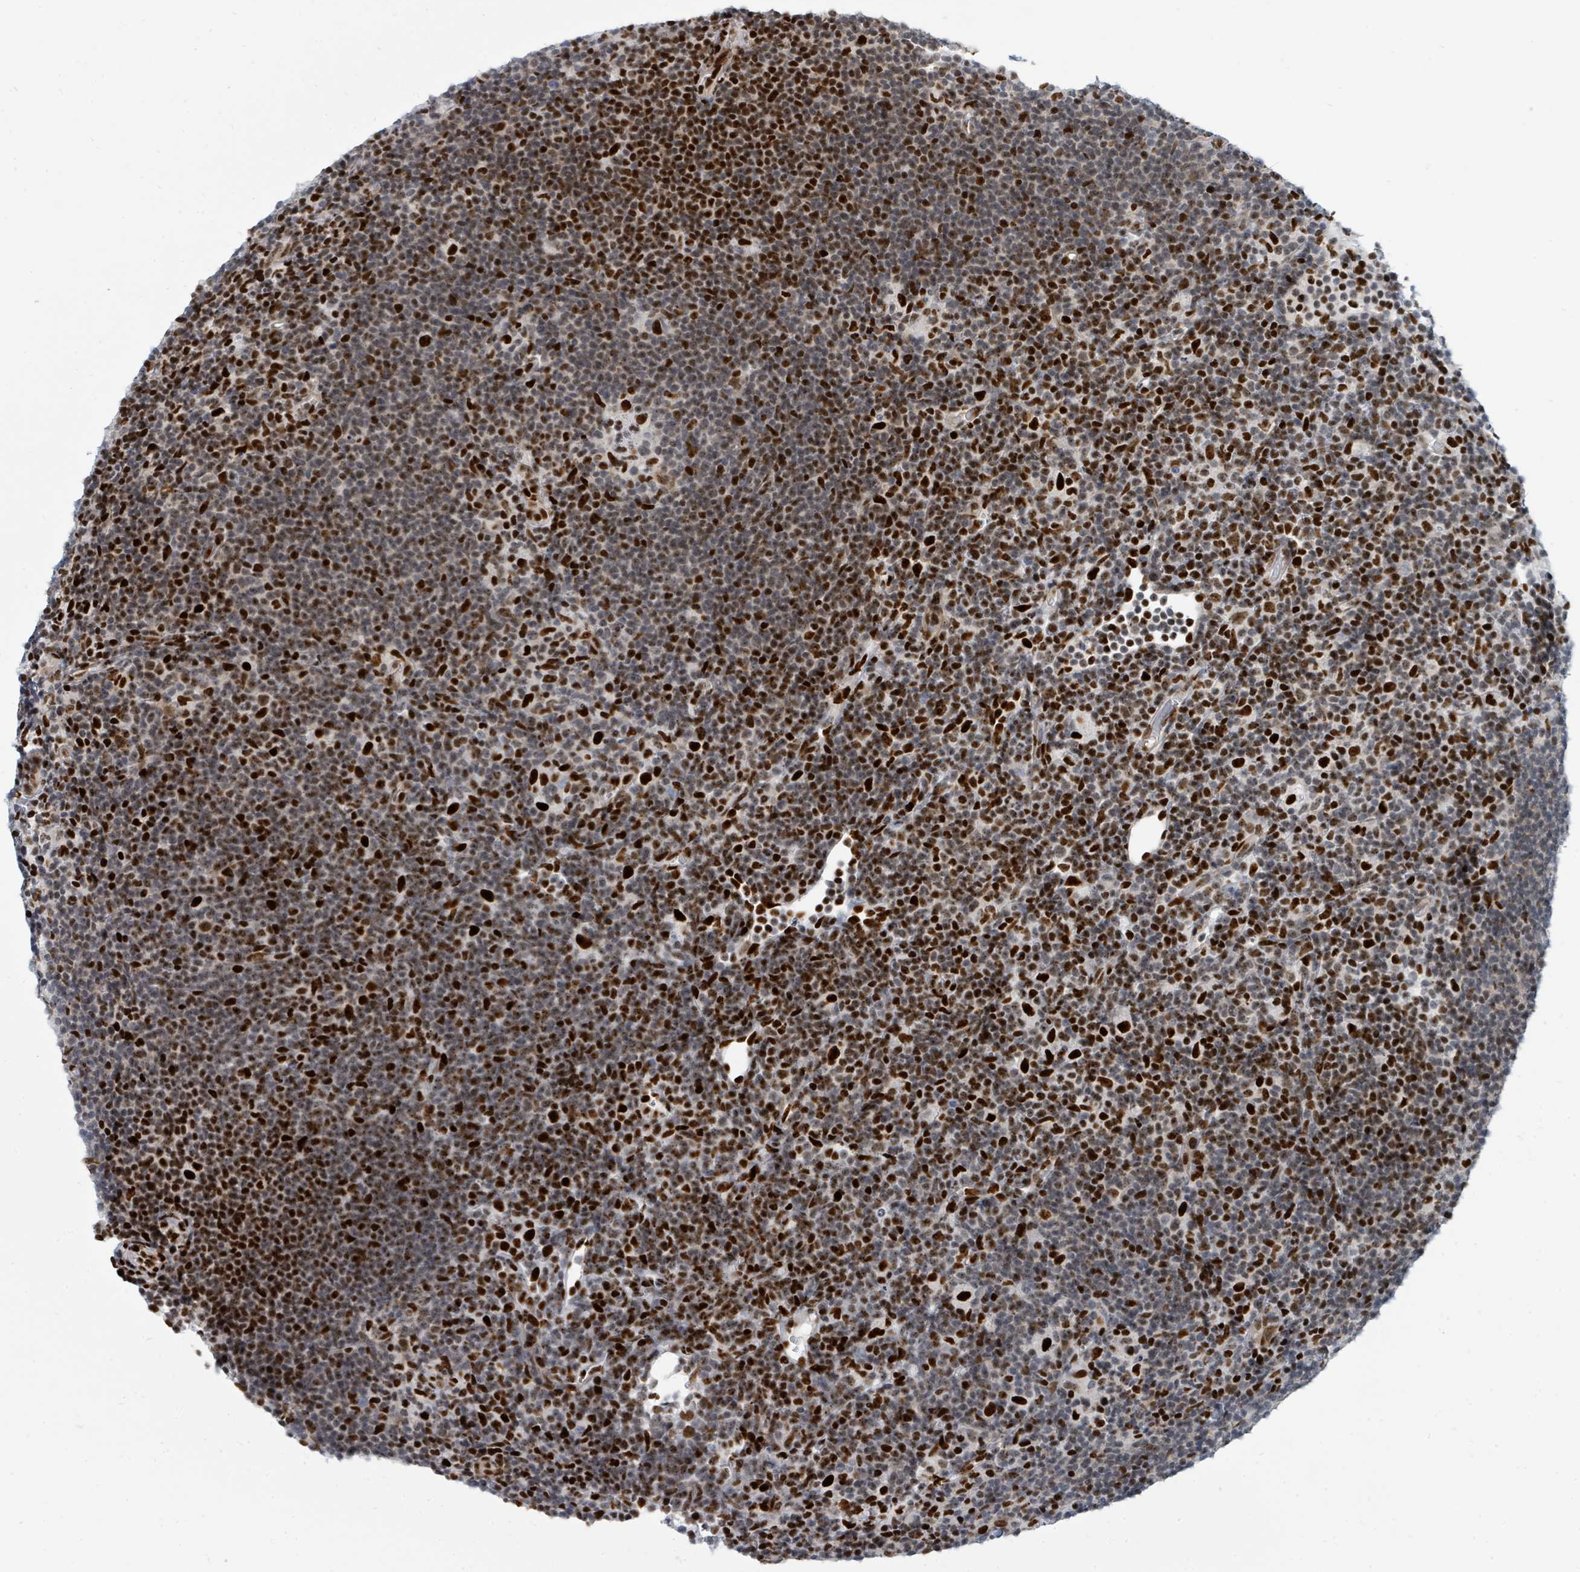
{"staining": {"intensity": "strong", "quantity": "25%-75%", "location": "cytoplasmic/membranous,nuclear"}, "tissue": "lymphoma", "cell_type": "Tumor cells", "image_type": "cancer", "snomed": [{"axis": "morphology", "description": "Hodgkin's disease, NOS"}, {"axis": "topography", "description": "Lymph node"}], "caption": "IHC micrograph of Hodgkin's disease stained for a protein (brown), which exhibits high levels of strong cytoplasmic/membranous and nuclear staining in about 25%-75% of tumor cells.", "gene": "SUMO4", "patient": {"sex": "female", "age": 57}}